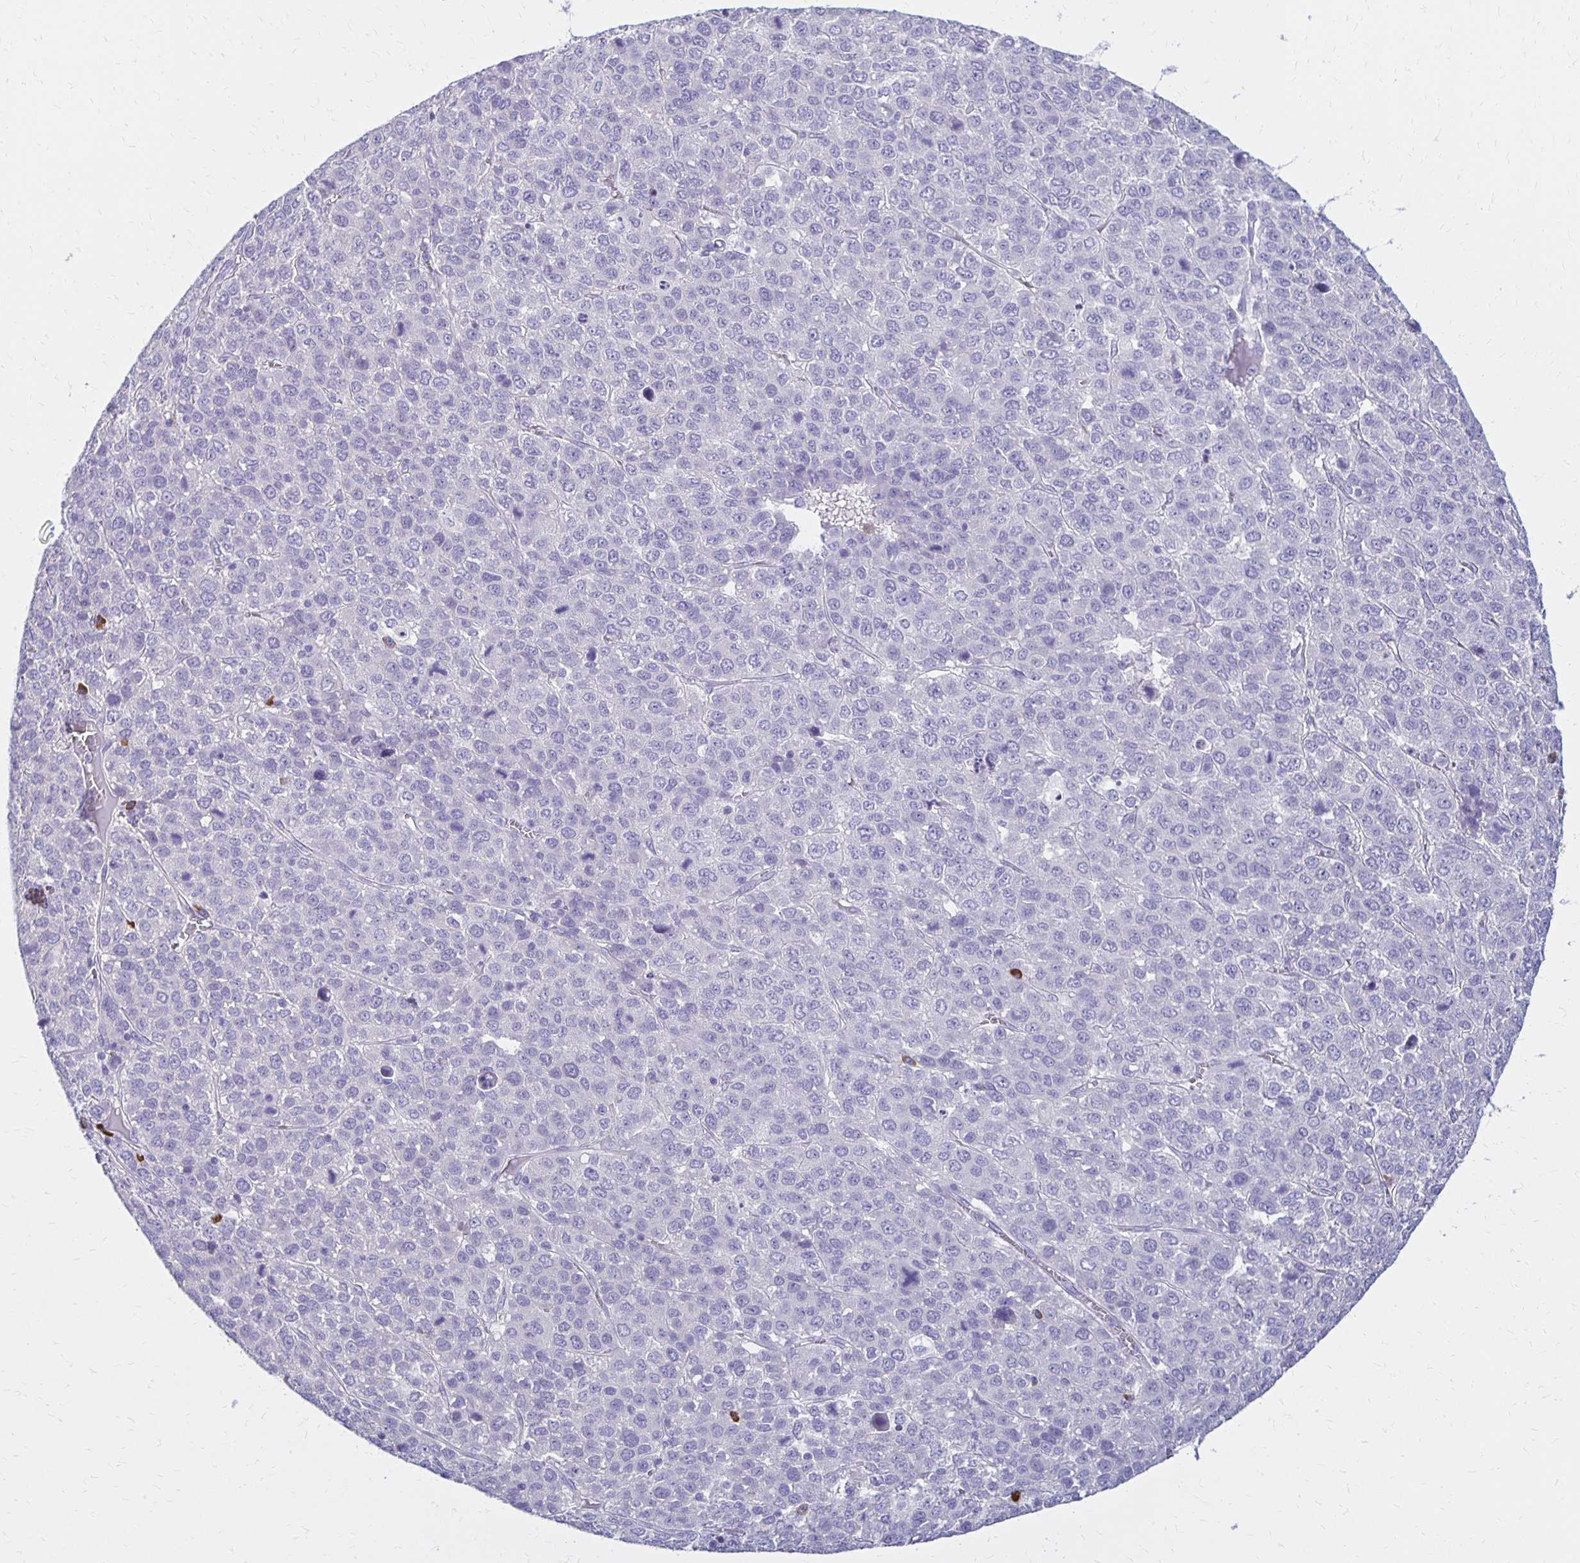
{"staining": {"intensity": "negative", "quantity": "none", "location": "none"}, "tissue": "liver cancer", "cell_type": "Tumor cells", "image_type": "cancer", "snomed": [{"axis": "morphology", "description": "Carcinoma, Hepatocellular, NOS"}, {"axis": "topography", "description": "Liver"}], "caption": "The photomicrograph displays no significant positivity in tumor cells of hepatocellular carcinoma (liver). Brightfield microscopy of IHC stained with DAB (brown) and hematoxylin (blue), captured at high magnification.", "gene": "FNTB", "patient": {"sex": "male", "age": 69}}